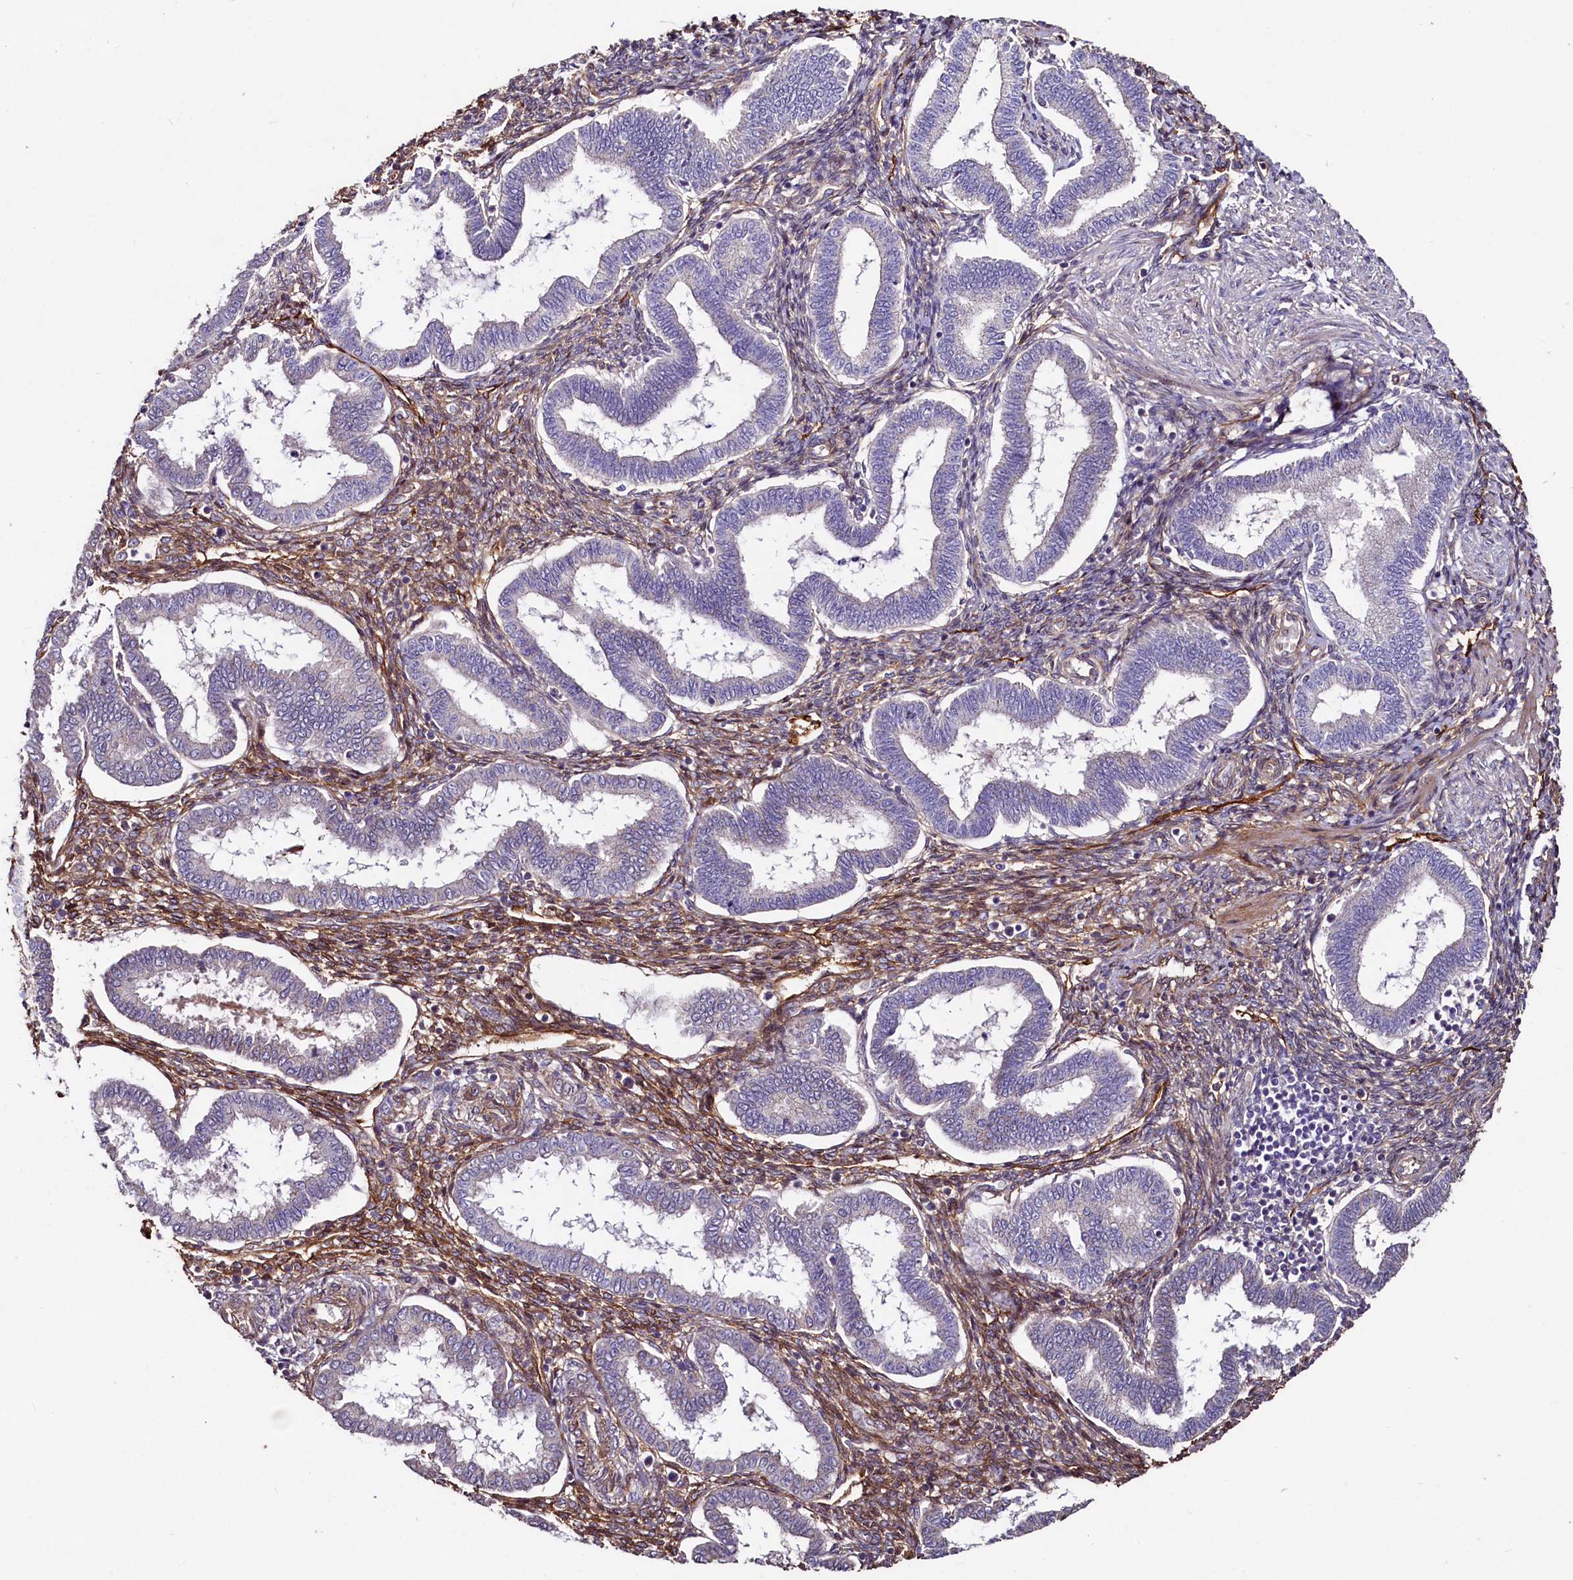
{"staining": {"intensity": "moderate", "quantity": ">75%", "location": "cytoplasmic/membranous"}, "tissue": "endometrium", "cell_type": "Cells in endometrial stroma", "image_type": "normal", "snomed": [{"axis": "morphology", "description": "Normal tissue, NOS"}, {"axis": "topography", "description": "Endometrium"}], "caption": "DAB immunohistochemical staining of normal human endometrium shows moderate cytoplasmic/membranous protein expression in about >75% of cells in endometrial stroma. (DAB (3,3'-diaminobenzidine) = brown stain, brightfield microscopy at high magnification).", "gene": "PALM", "patient": {"sex": "female", "age": 24}}